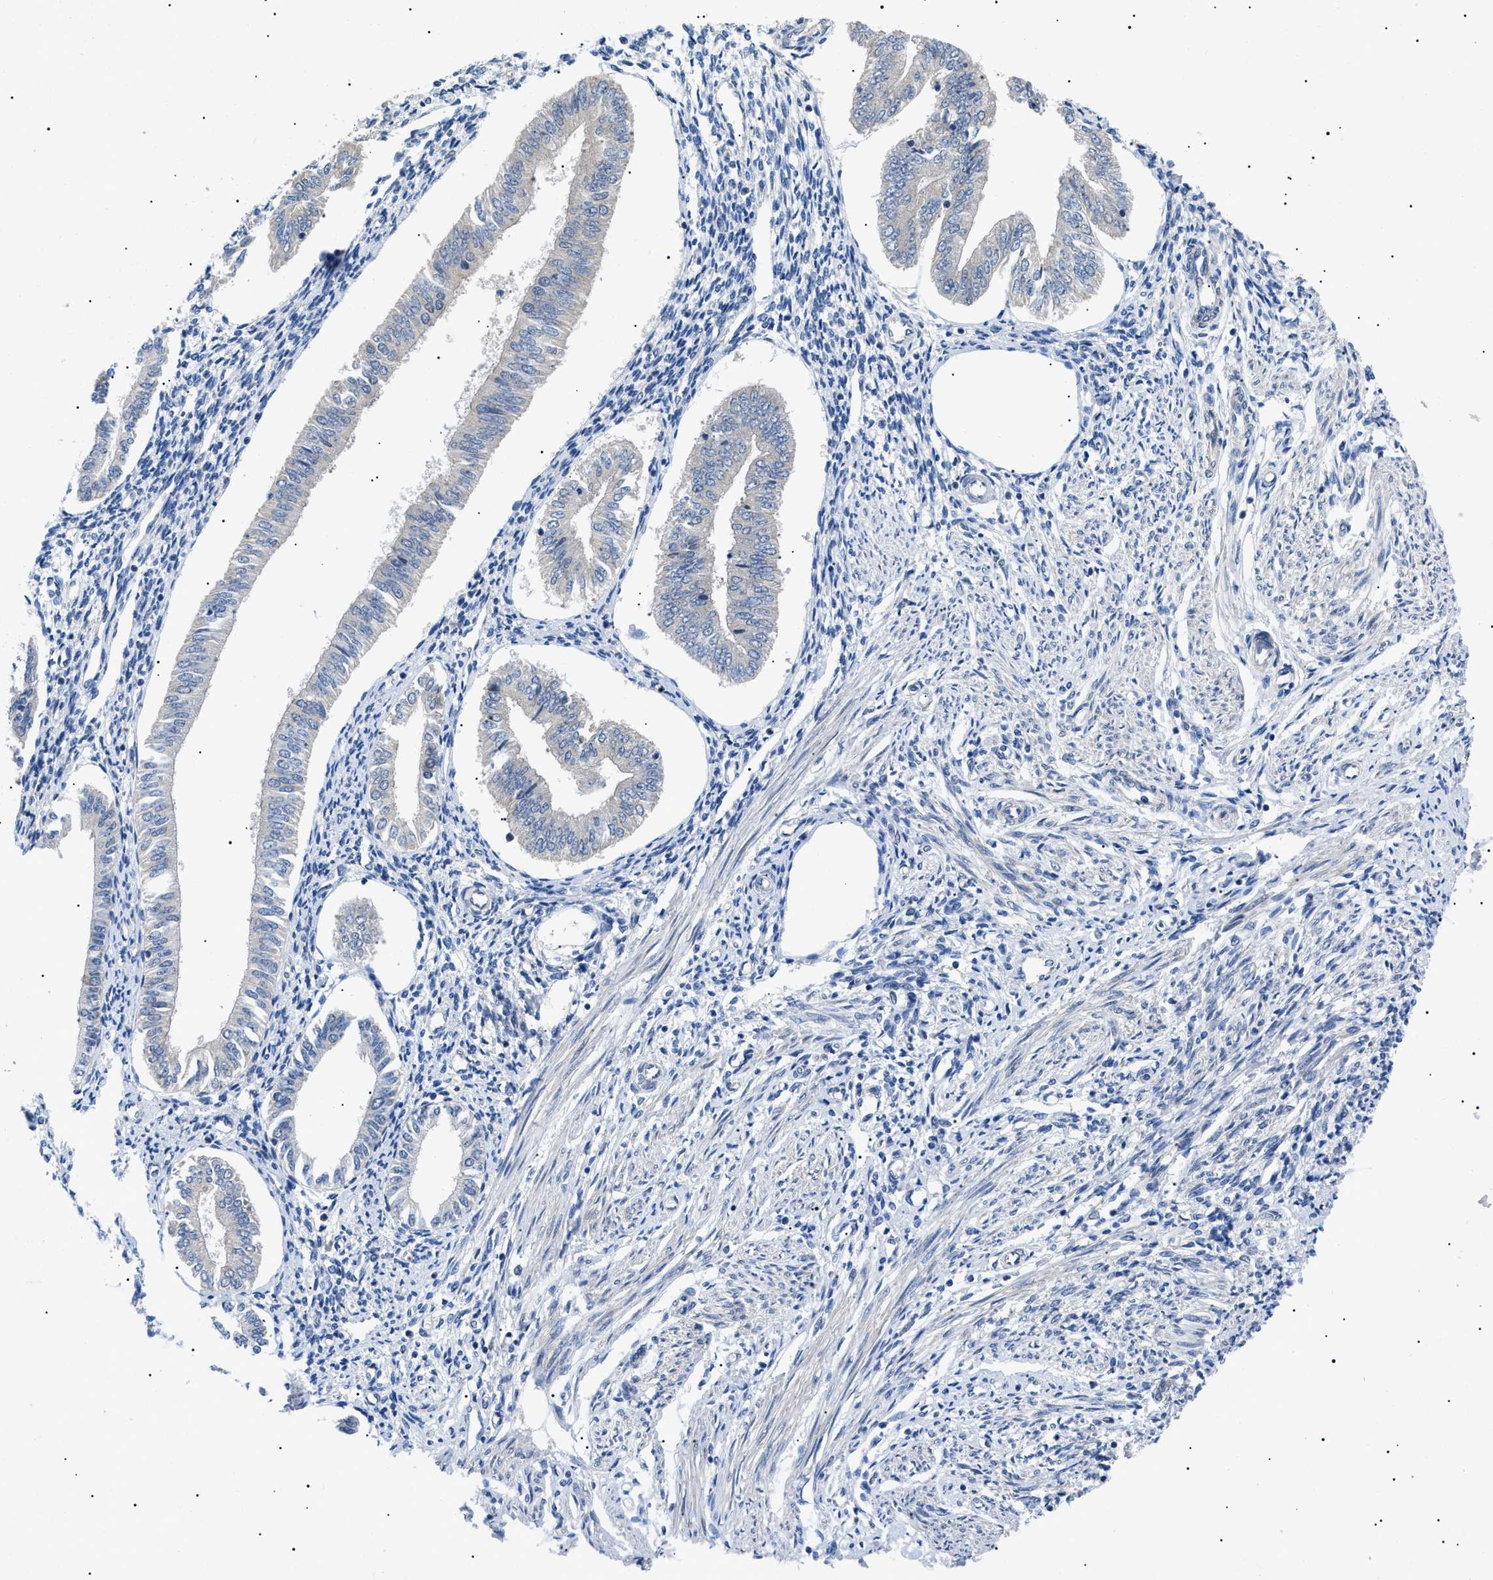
{"staining": {"intensity": "weak", "quantity": "<25%", "location": "cytoplasmic/membranous"}, "tissue": "endometrium", "cell_type": "Cells in endometrial stroma", "image_type": "normal", "snomed": [{"axis": "morphology", "description": "Normal tissue, NOS"}, {"axis": "topography", "description": "Endometrium"}], "caption": "An image of endometrium stained for a protein displays no brown staining in cells in endometrial stroma. The staining was performed using DAB to visualize the protein expression in brown, while the nuclei were stained in blue with hematoxylin (Magnification: 20x).", "gene": "RIPK1", "patient": {"sex": "female", "age": 50}}